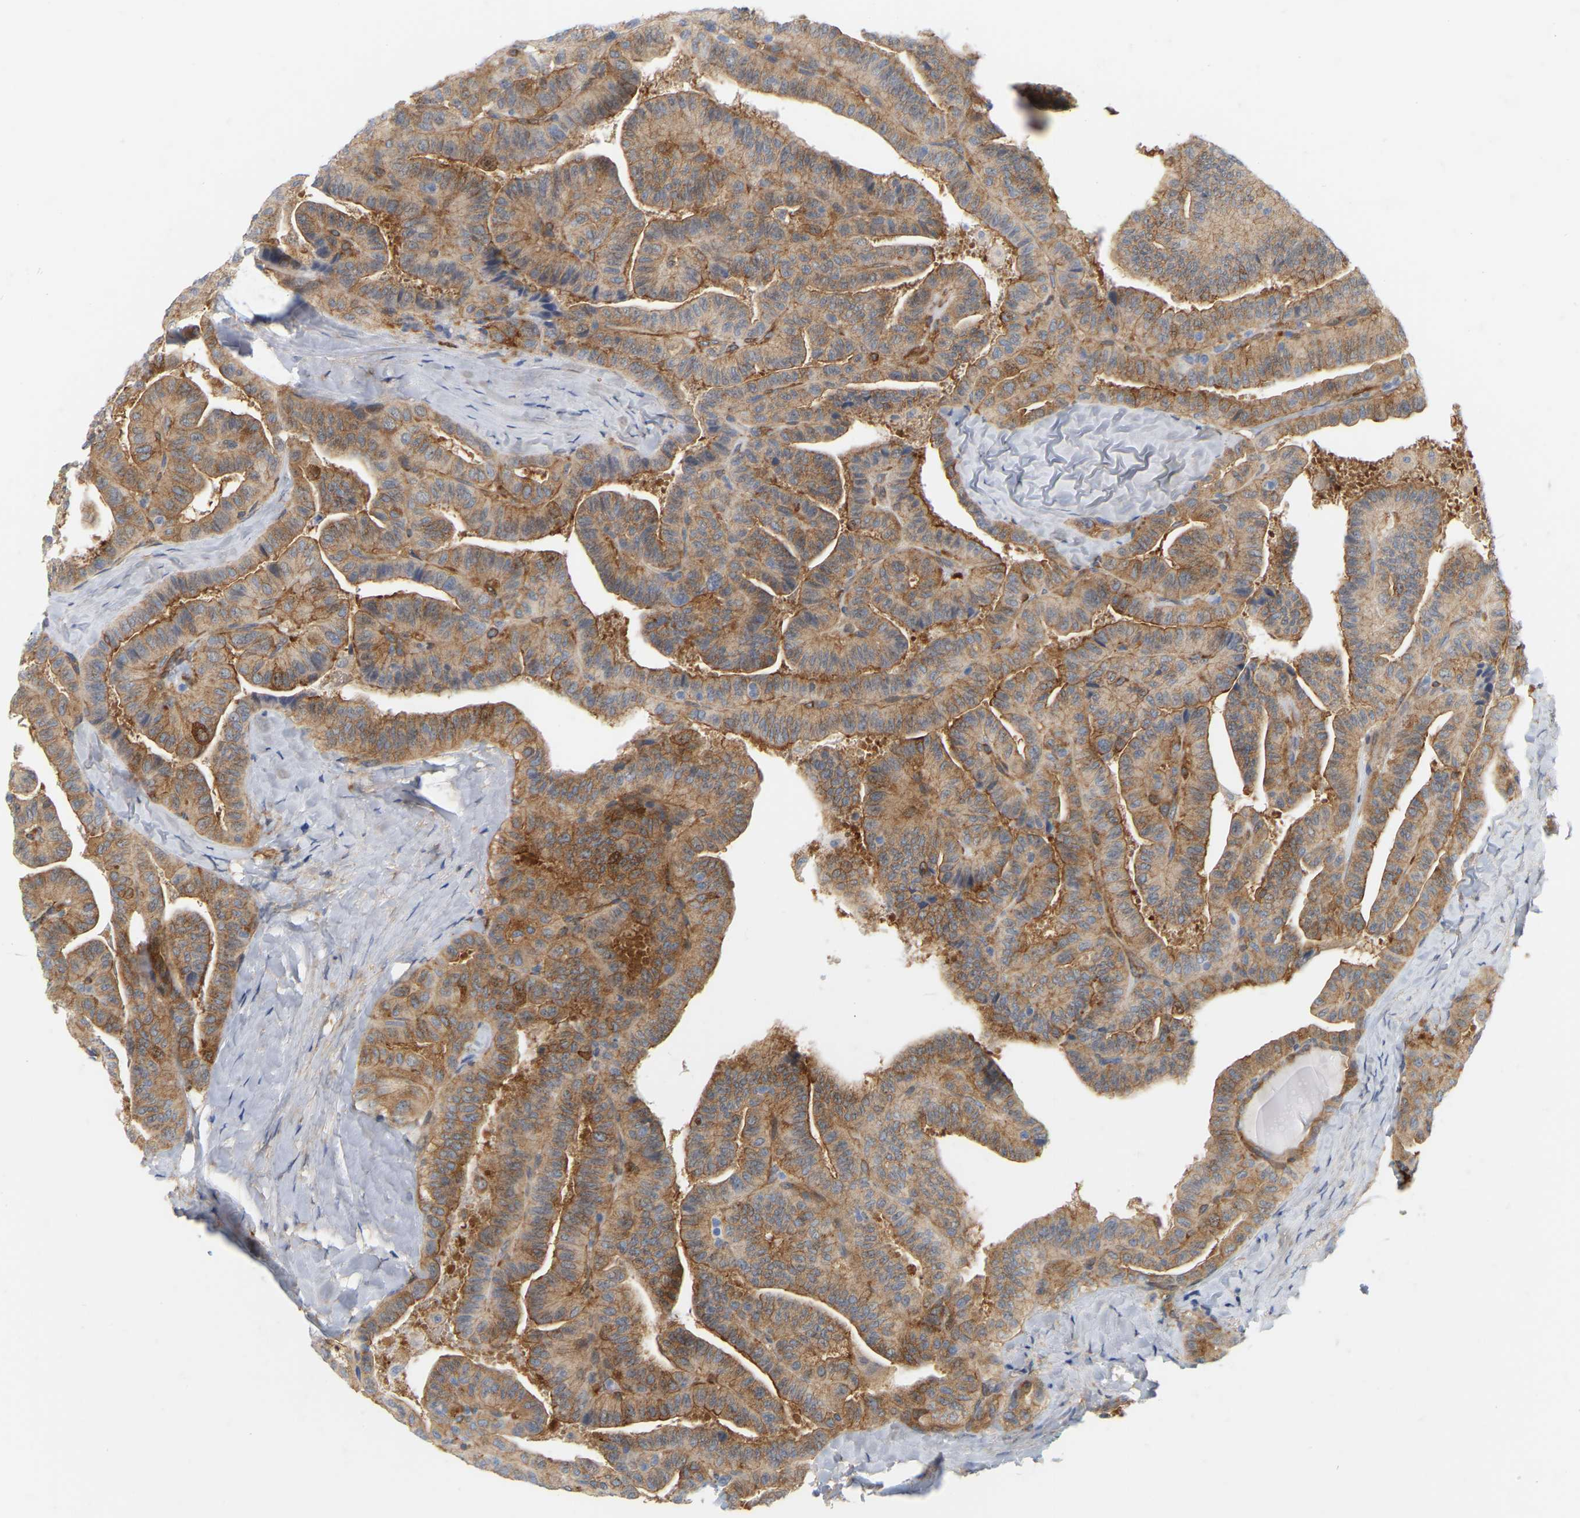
{"staining": {"intensity": "moderate", "quantity": ">75%", "location": "cytoplasmic/membranous"}, "tissue": "thyroid cancer", "cell_type": "Tumor cells", "image_type": "cancer", "snomed": [{"axis": "morphology", "description": "Papillary adenocarcinoma, NOS"}, {"axis": "topography", "description": "Thyroid gland"}], "caption": "Immunohistochemical staining of papillary adenocarcinoma (thyroid) displays medium levels of moderate cytoplasmic/membranous expression in approximately >75% of tumor cells.", "gene": "RAPH1", "patient": {"sex": "male", "age": 77}}